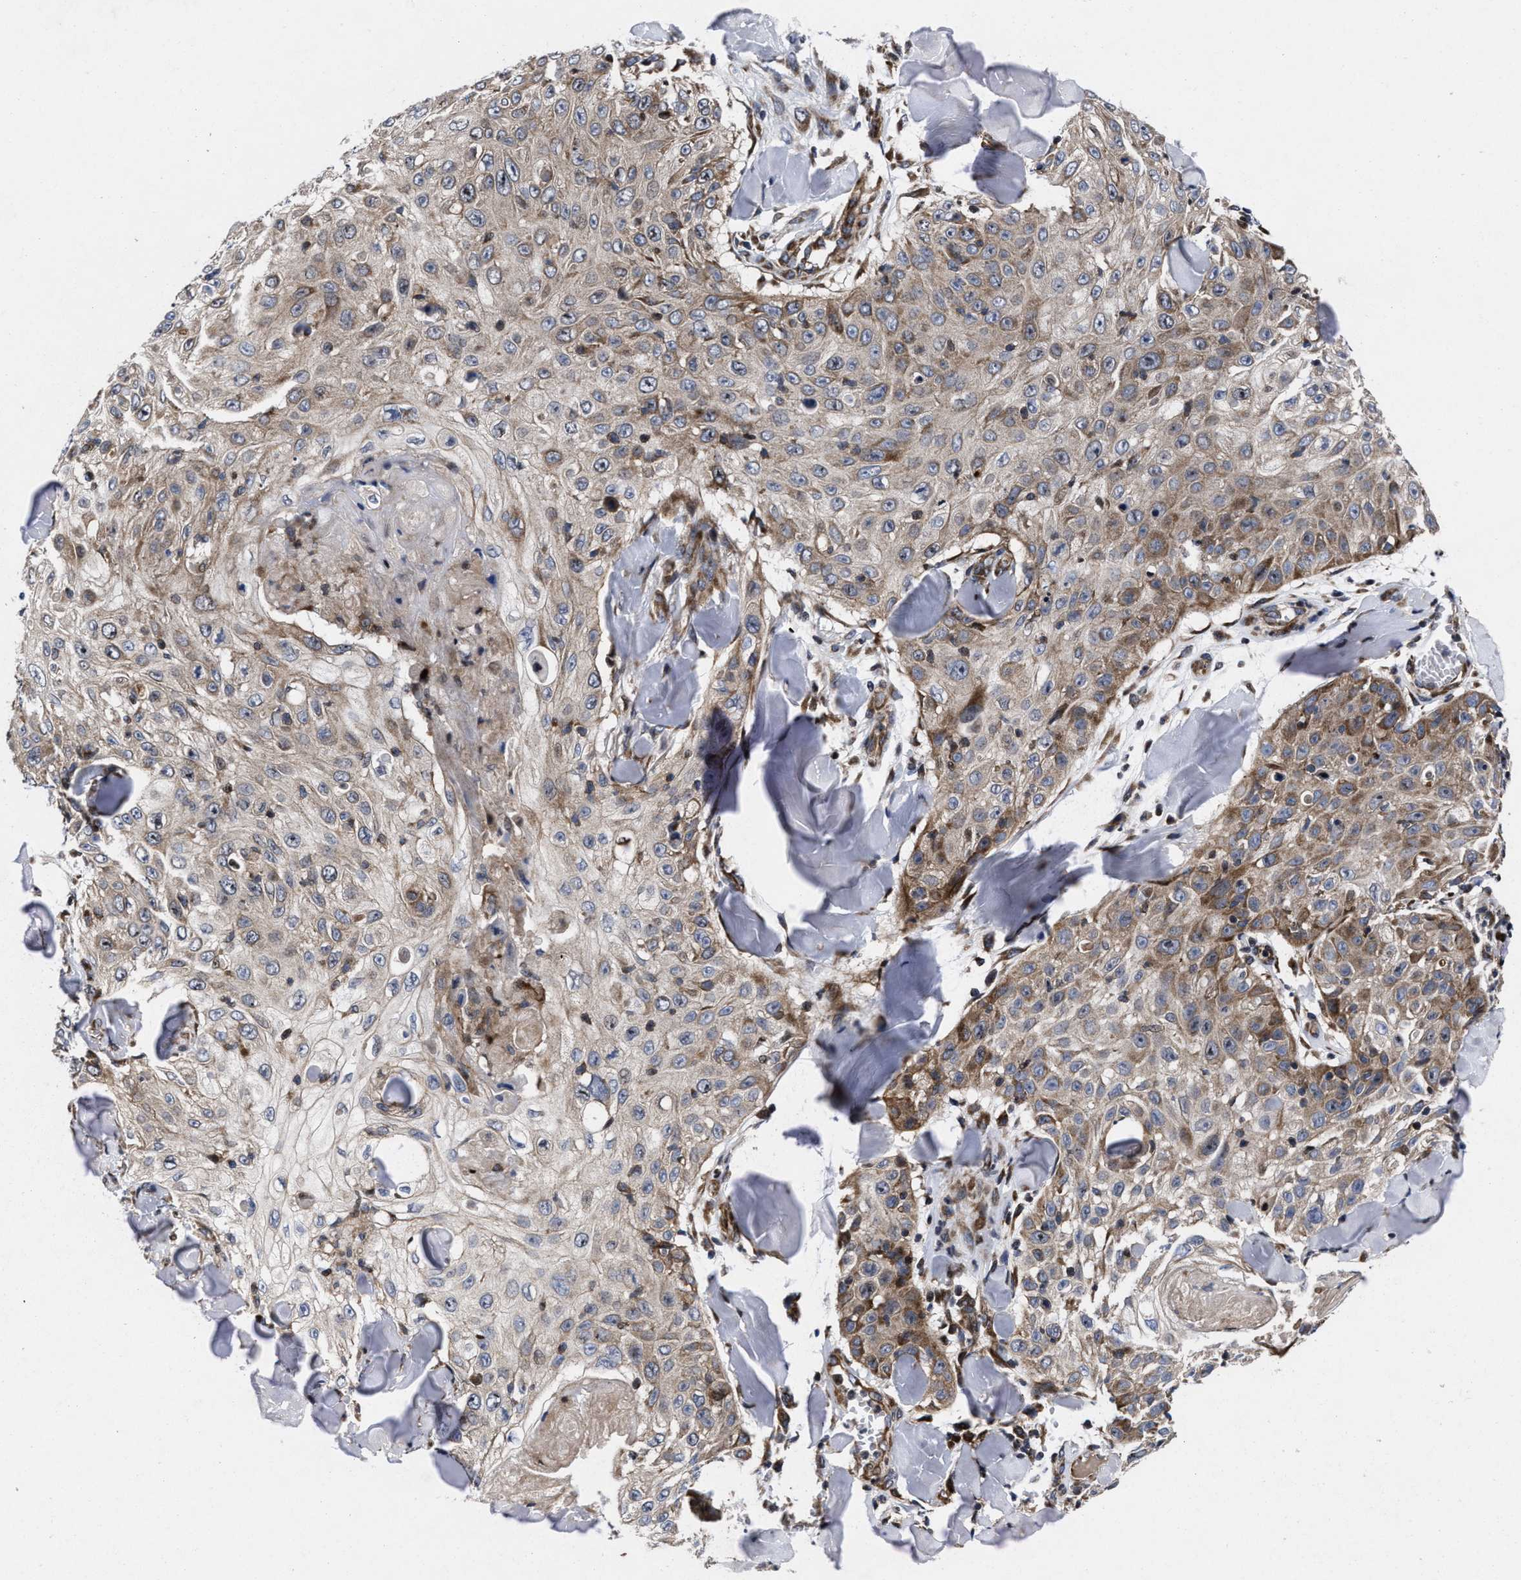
{"staining": {"intensity": "weak", "quantity": ">75%", "location": "cytoplasmic/membranous"}, "tissue": "skin cancer", "cell_type": "Tumor cells", "image_type": "cancer", "snomed": [{"axis": "morphology", "description": "Squamous cell carcinoma, NOS"}, {"axis": "topography", "description": "Skin"}], "caption": "About >75% of tumor cells in human squamous cell carcinoma (skin) show weak cytoplasmic/membranous protein positivity as visualized by brown immunohistochemical staining.", "gene": "MRPL50", "patient": {"sex": "male", "age": 86}}